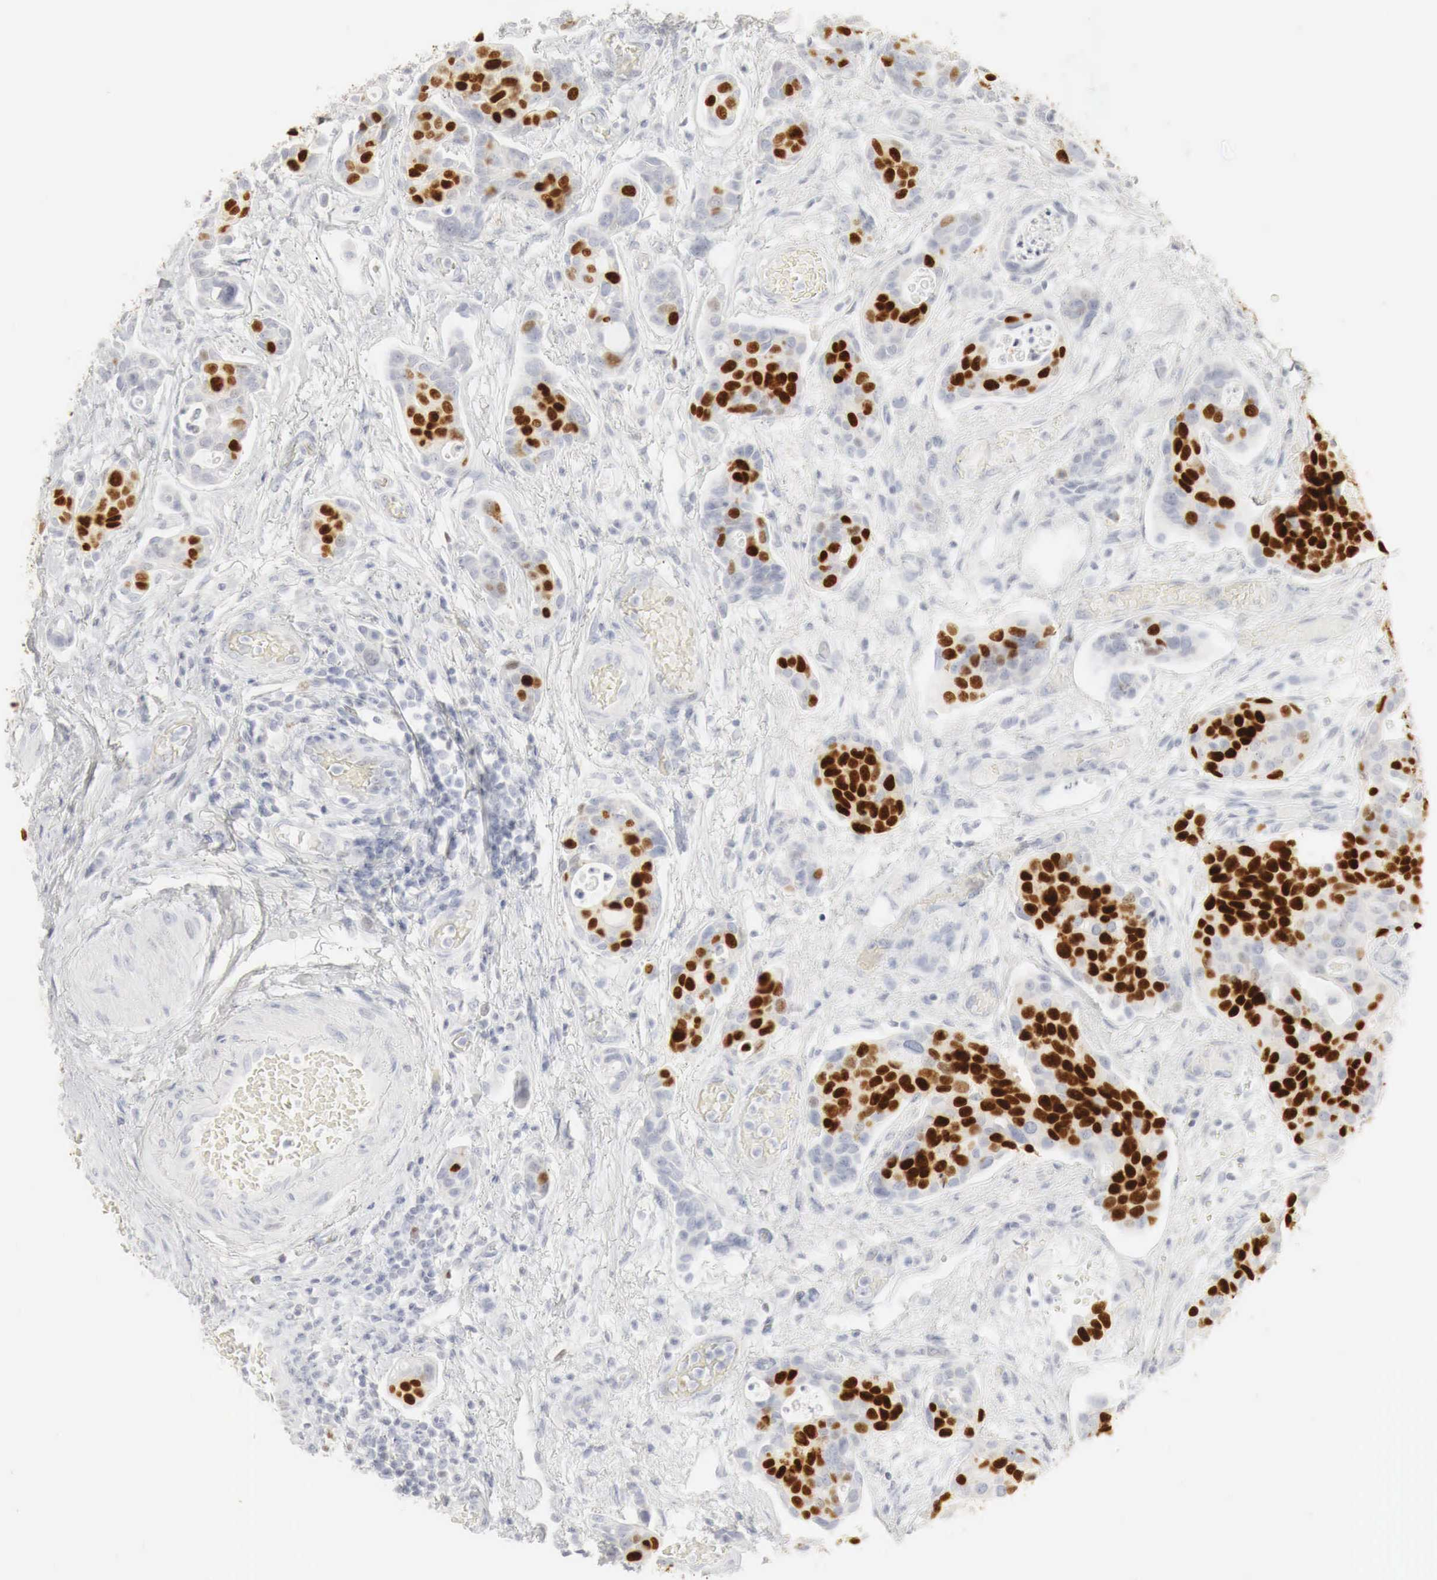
{"staining": {"intensity": "strong", "quantity": ">75%", "location": "nuclear"}, "tissue": "urothelial cancer", "cell_type": "Tumor cells", "image_type": "cancer", "snomed": [{"axis": "morphology", "description": "Urothelial carcinoma, High grade"}, {"axis": "topography", "description": "Urinary bladder"}], "caption": "Tumor cells exhibit high levels of strong nuclear staining in approximately >75% of cells in urothelial carcinoma (high-grade).", "gene": "TP63", "patient": {"sex": "male", "age": 78}}